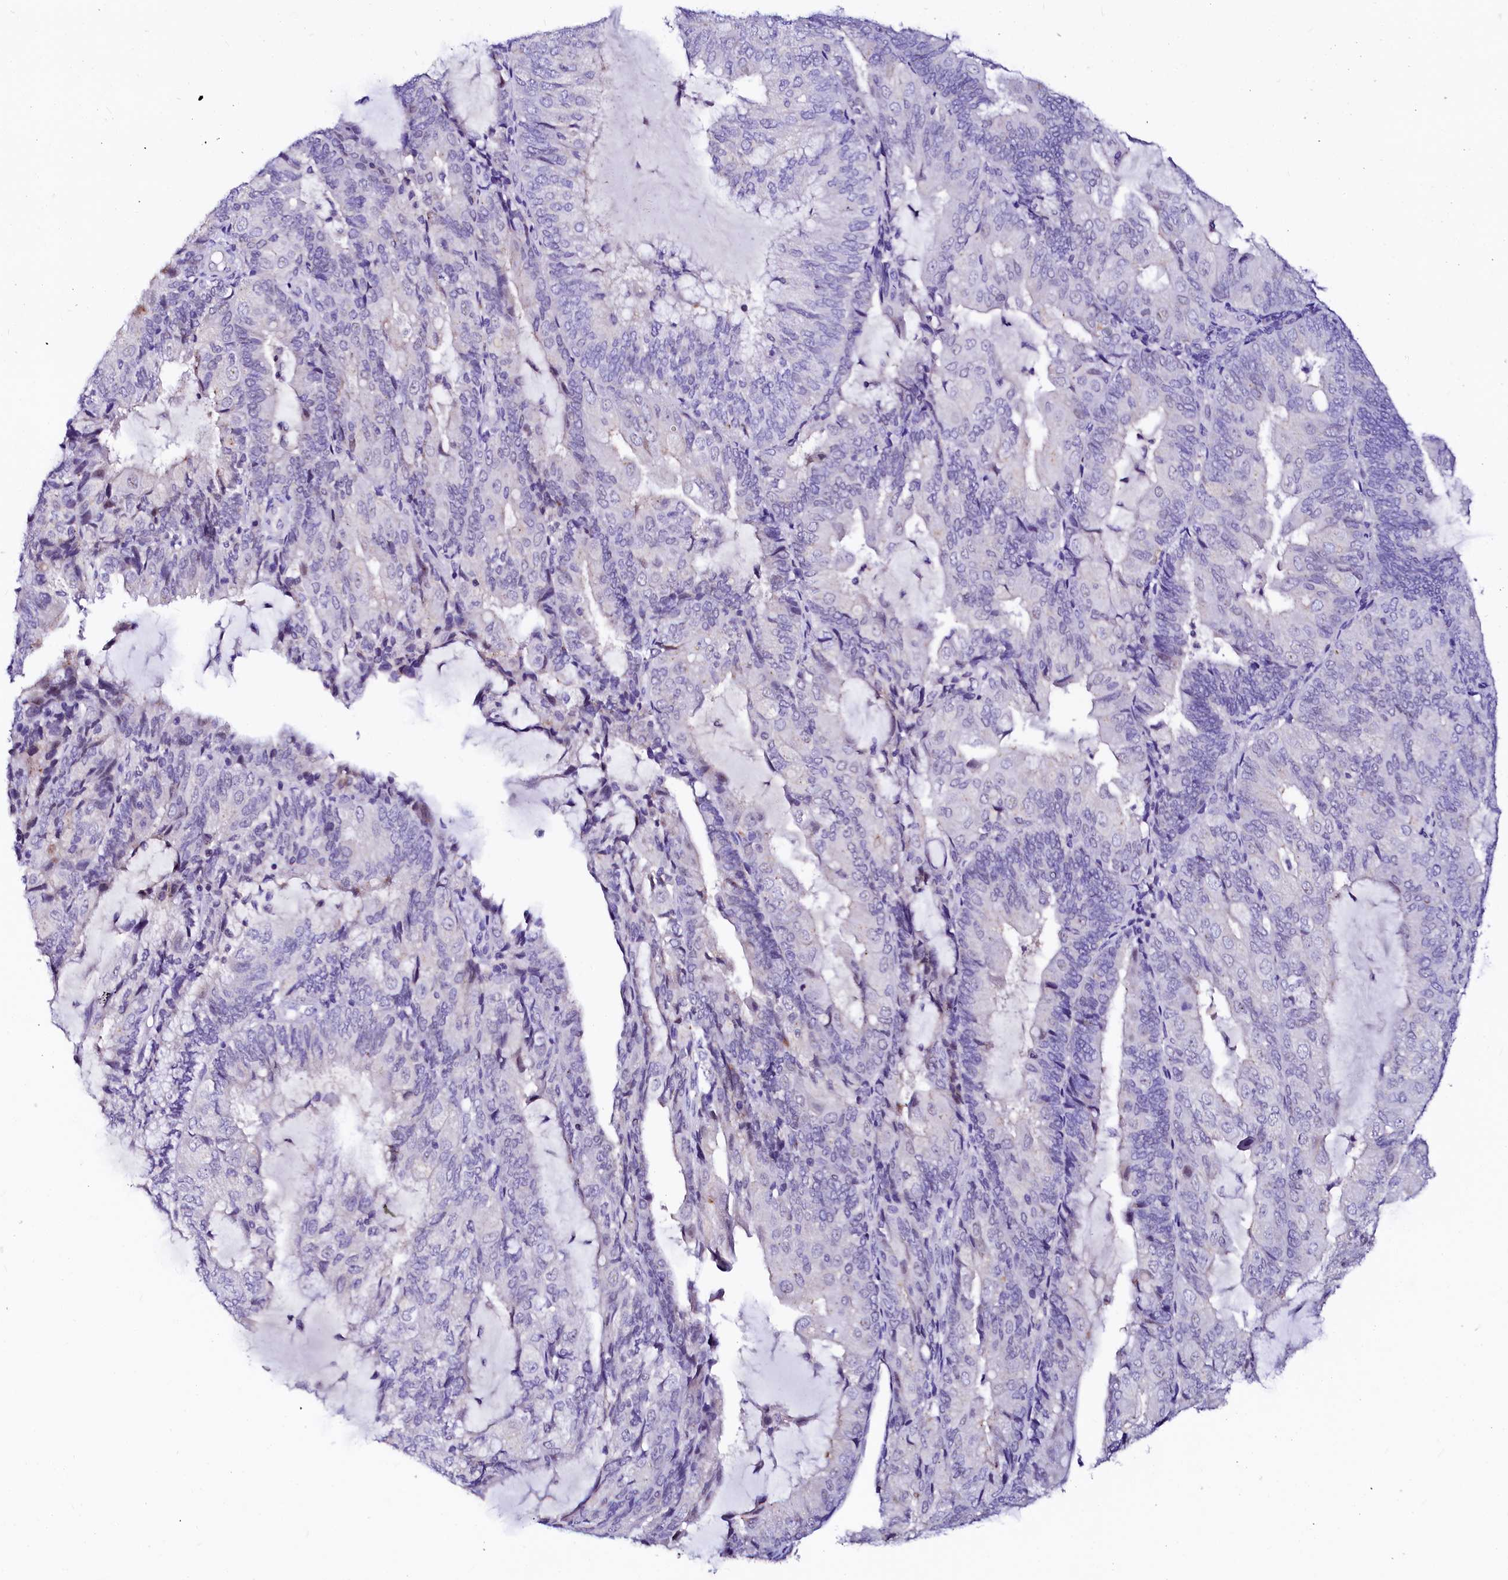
{"staining": {"intensity": "negative", "quantity": "none", "location": "none"}, "tissue": "endometrial cancer", "cell_type": "Tumor cells", "image_type": "cancer", "snomed": [{"axis": "morphology", "description": "Adenocarcinoma, NOS"}, {"axis": "topography", "description": "Endometrium"}], "caption": "An immunohistochemistry (IHC) image of endometrial adenocarcinoma is shown. There is no staining in tumor cells of endometrial adenocarcinoma. (Stains: DAB IHC with hematoxylin counter stain, Microscopy: brightfield microscopy at high magnification).", "gene": "NALF1", "patient": {"sex": "female", "age": 81}}